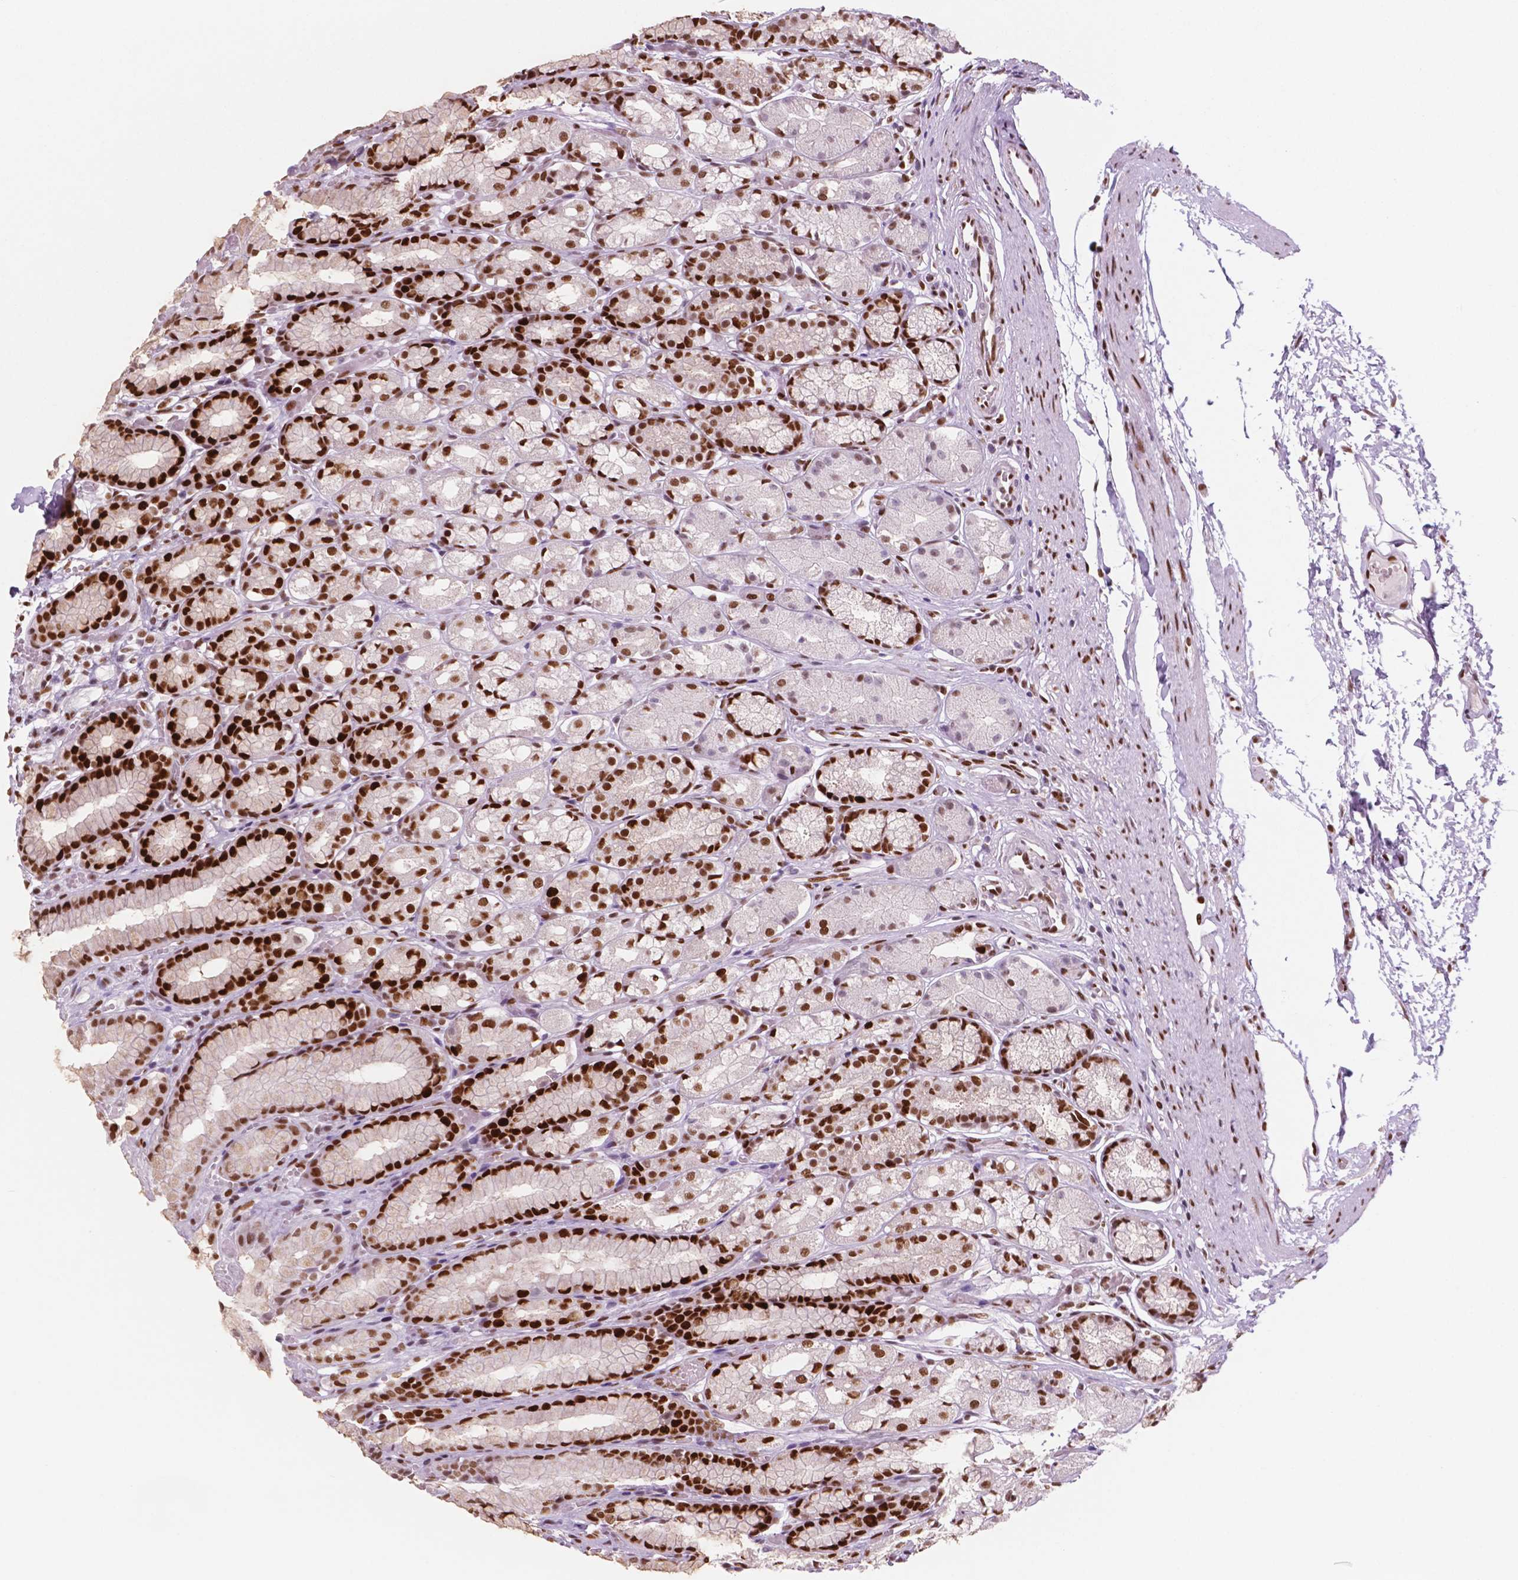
{"staining": {"intensity": "strong", "quantity": ">75%", "location": "nuclear"}, "tissue": "stomach", "cell_type": "Glandular cells", "image_type": "normal", "snomed": [{"axis": "morphology", "description": "Normal tissue, NOS"}, {"axis": "topography", "description": "Stomach"}], "caption": "Stomach stained for a protein shows strong nuclear positivity in glandular cells. The staining is performed using DAB brown chromogen to label protein expression. The nuclei are counter-stained blue using hematoxylin.", "gene": "MSH6", "patient": {"sex": "male", "age": 70}}